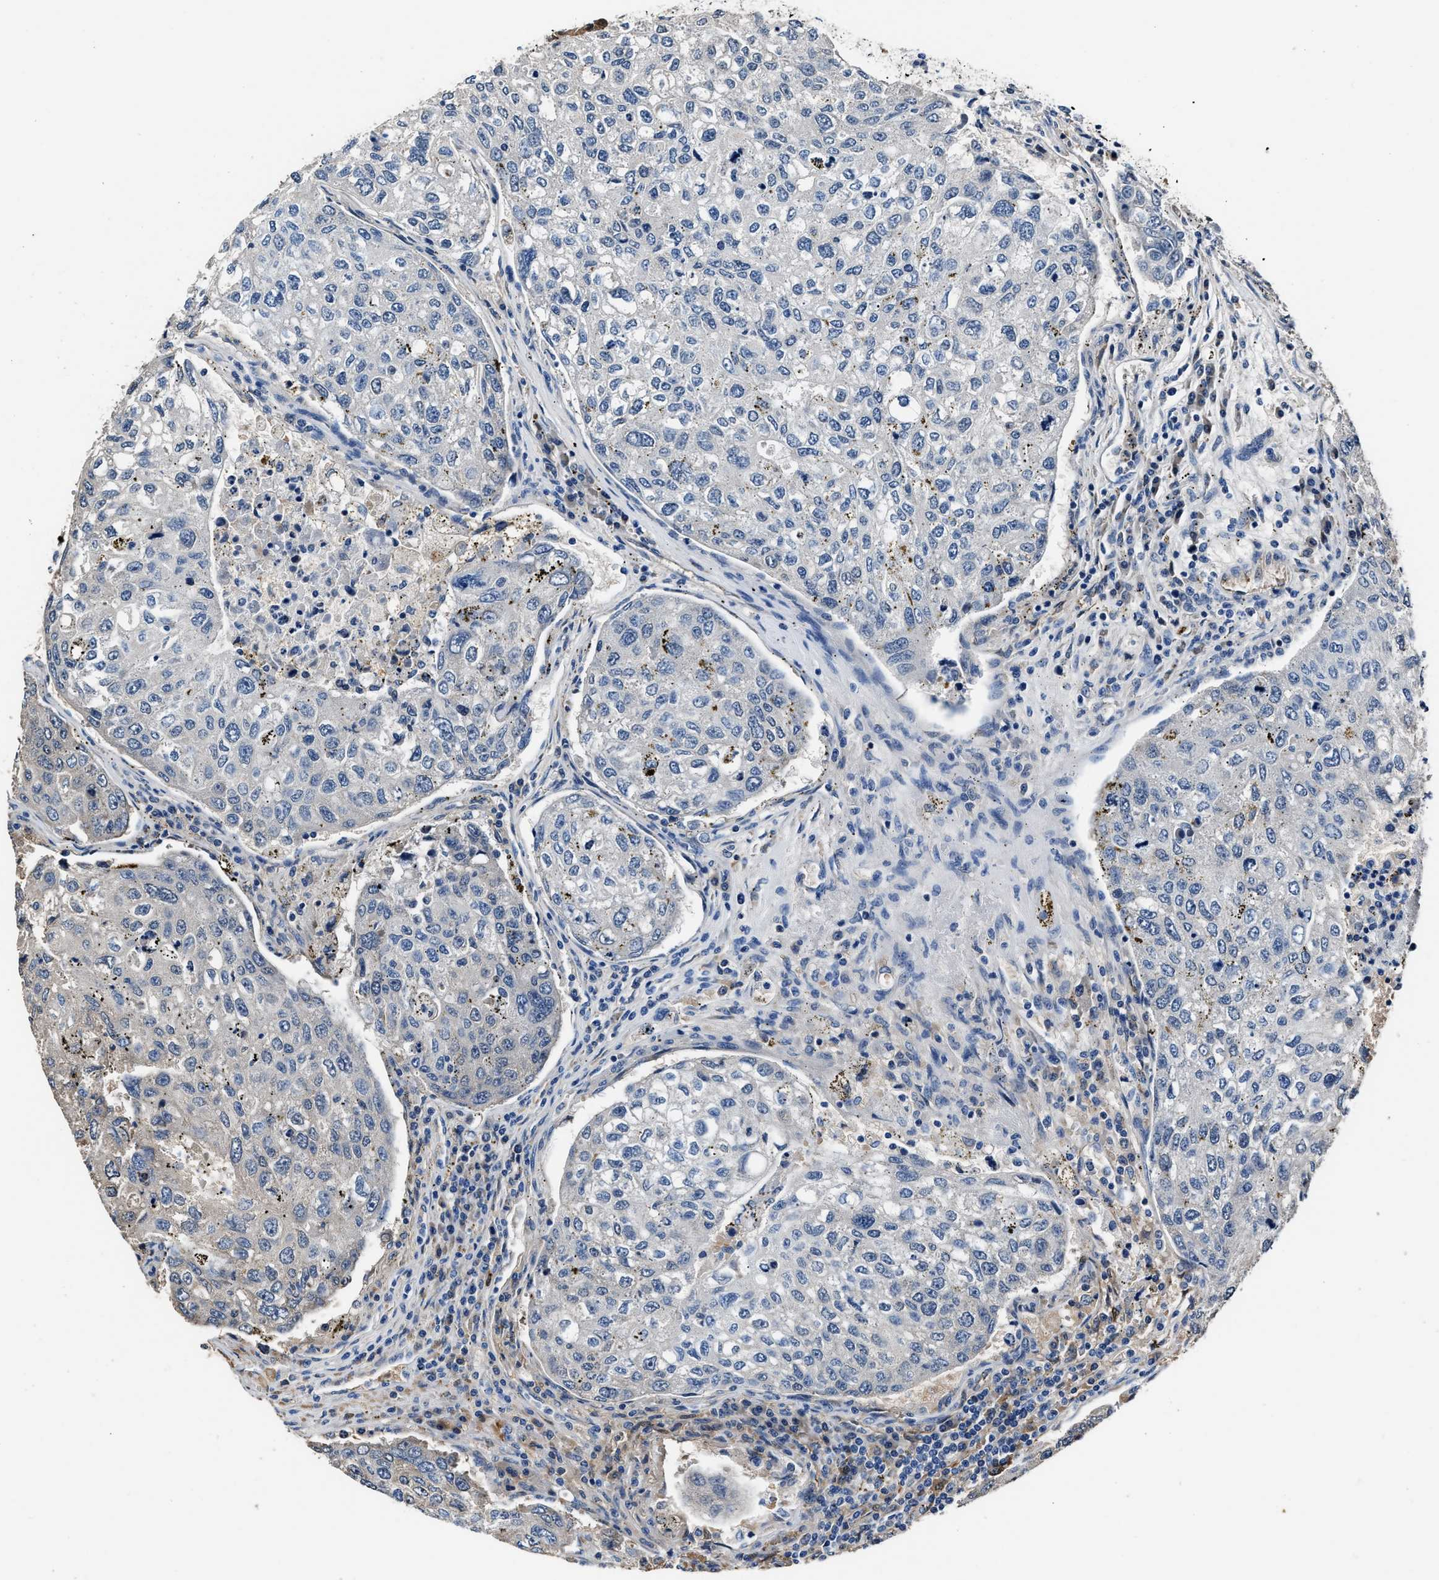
{"staining": {"intensity": "negative", "quantity": "none", "location": "none"}, "tissue": "urothelial cancer", "cell_type": "Tumor cells", "image_type": "cancer", "snomed": [{"axis": "morphology", "description": "Urothelial carcinoma, High grade"}, {"axis": "topography", "description": "Lymph node"}, {"axis": "topography", "description": "Urinary bladder"}], "caption": "This micrograph is of urothelial cancer stained with immunohistochemistry to label a protein in brown with the nuclei are counter-stained blue. There is no expression in tumor cells.", "gene": "PPA1", "patient": {"sex": "male", "age": 51}}